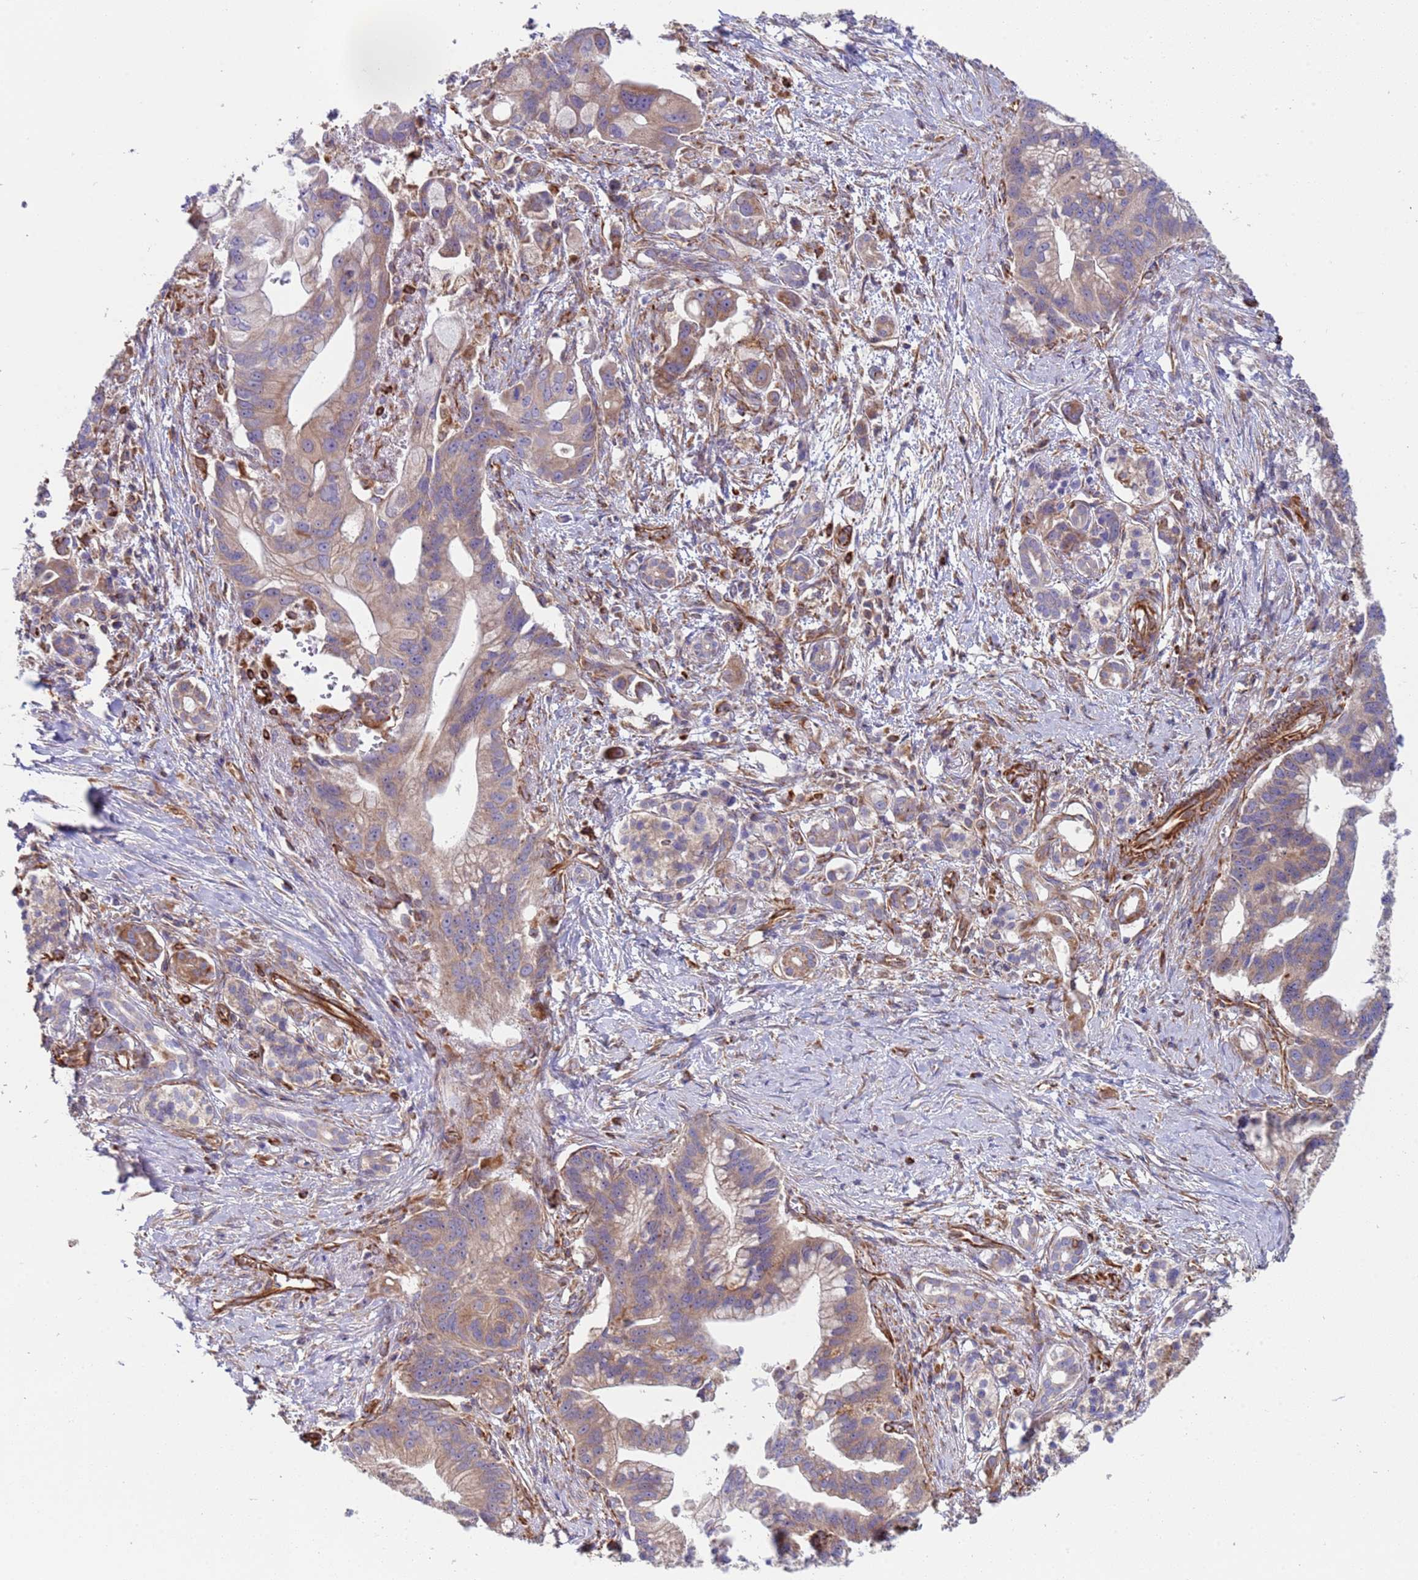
{"staining": {"intensity": "weak", "quantity": ">75%", "location": "cytoplasmic/membranous"}, "tissue": "pancreatic cancer", "cell_type": "Tumor cells", "image_type": "cancer", "snomed": [{"axis": "morphology", "description": "Adenocarcinoma, NOS"}, {"axis": "topography", "description": "Pancreas"}], "caption": "Protein staining reveals weak cytoplasmic/membranous positivity in approximately >75% of tumor cells in adenocarcinoma (pancreatic).", "gene": "NUDT12", "patient": {"sex": "male", "age": 68}}